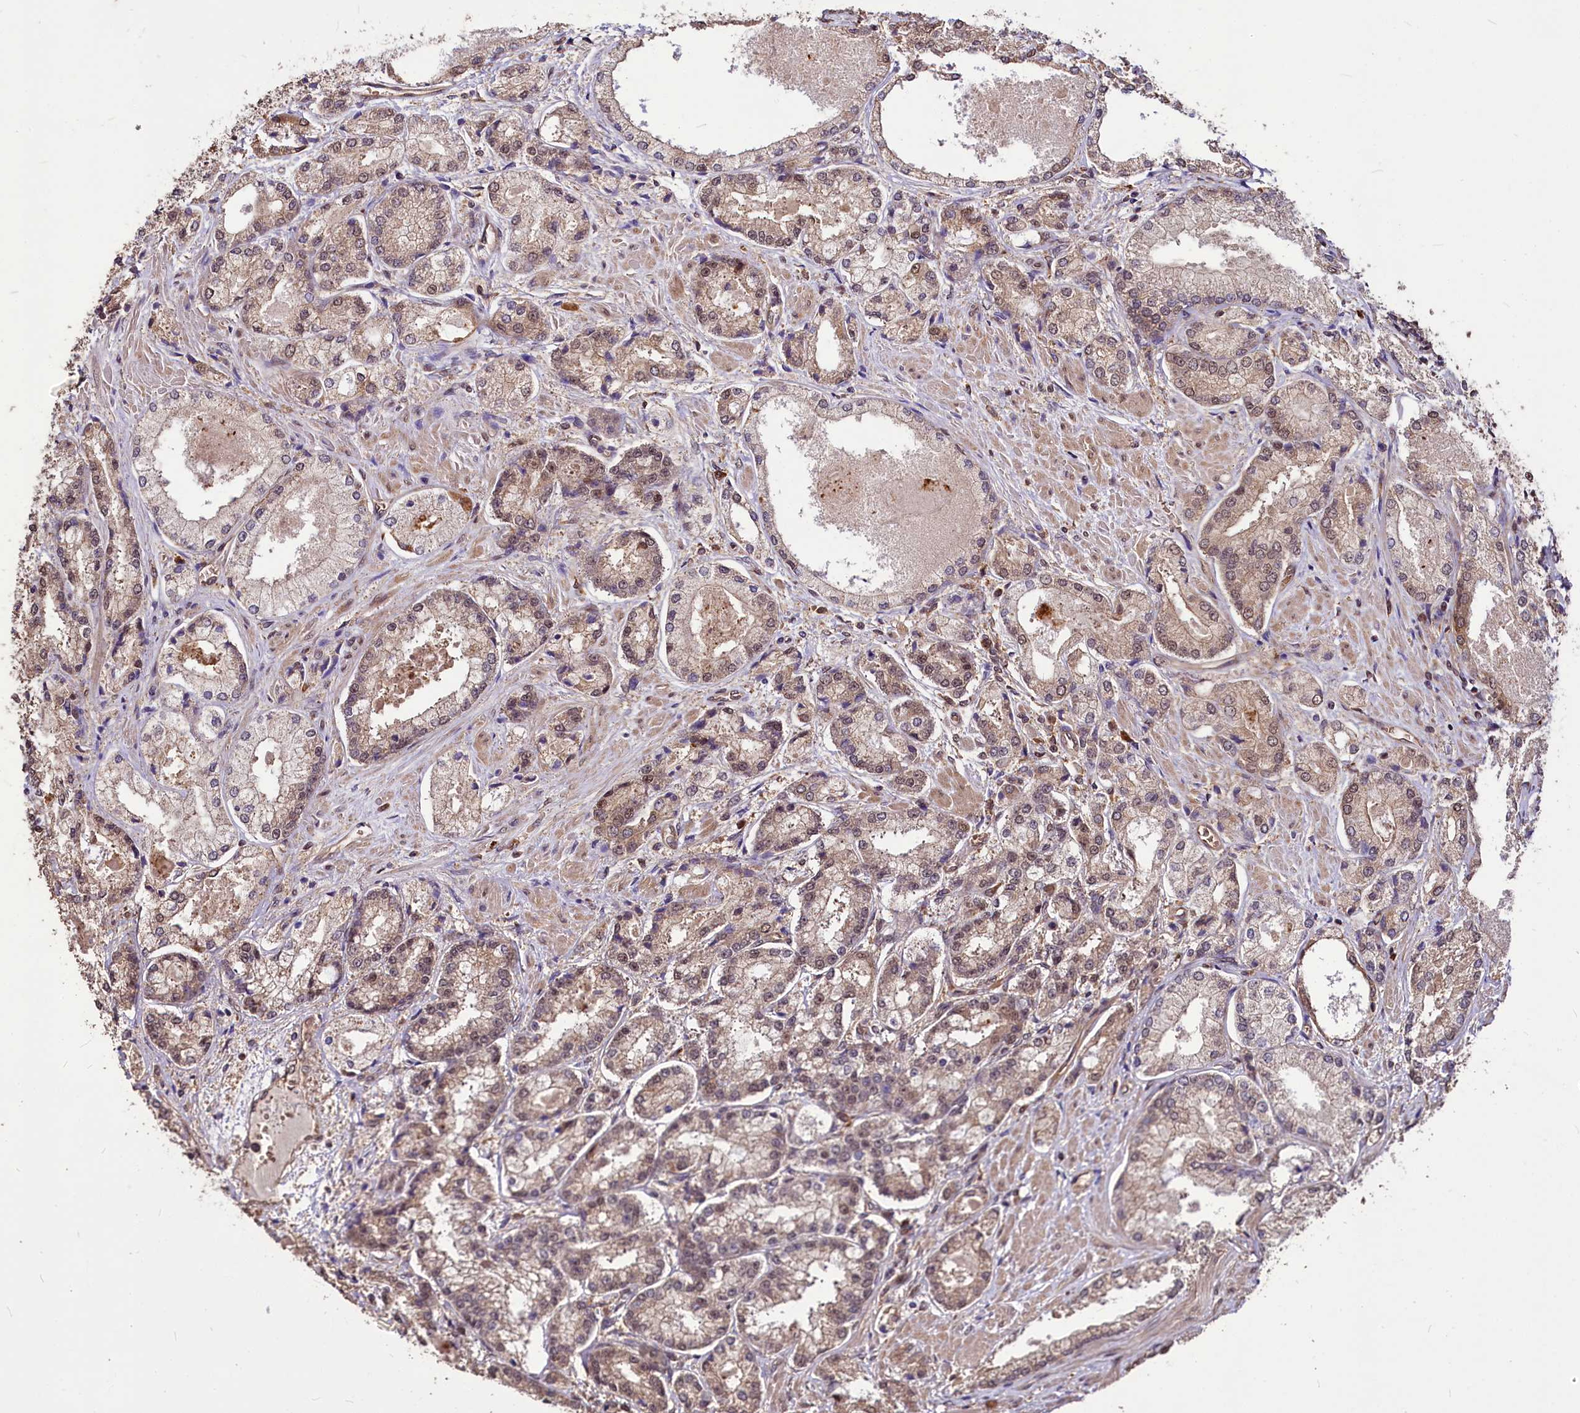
{"staining": {"intensity": "weak", "quantity": "25%-75%", "location": "cytoplasmic/membranous,nuclear"}, "tissue": "prostate cancer", "cell_type": "Tumor cells", "image_type": "cancer", "snomed": [{"axis": "morphology", "description": "Adenocarcinoma, Low grade"}, {"axis": "topography", "description": "Prostate"}], "caption": "Low-grade adenocarcinoma (prostate) tissue demonstrates weak cytoplasmic/membranous and nuclear positivity in about 25%-75% of tumor cells, visualized by immunohistochemistry.", "gene": "VPS51", "patient": {"sex": "male", "age": 74}}